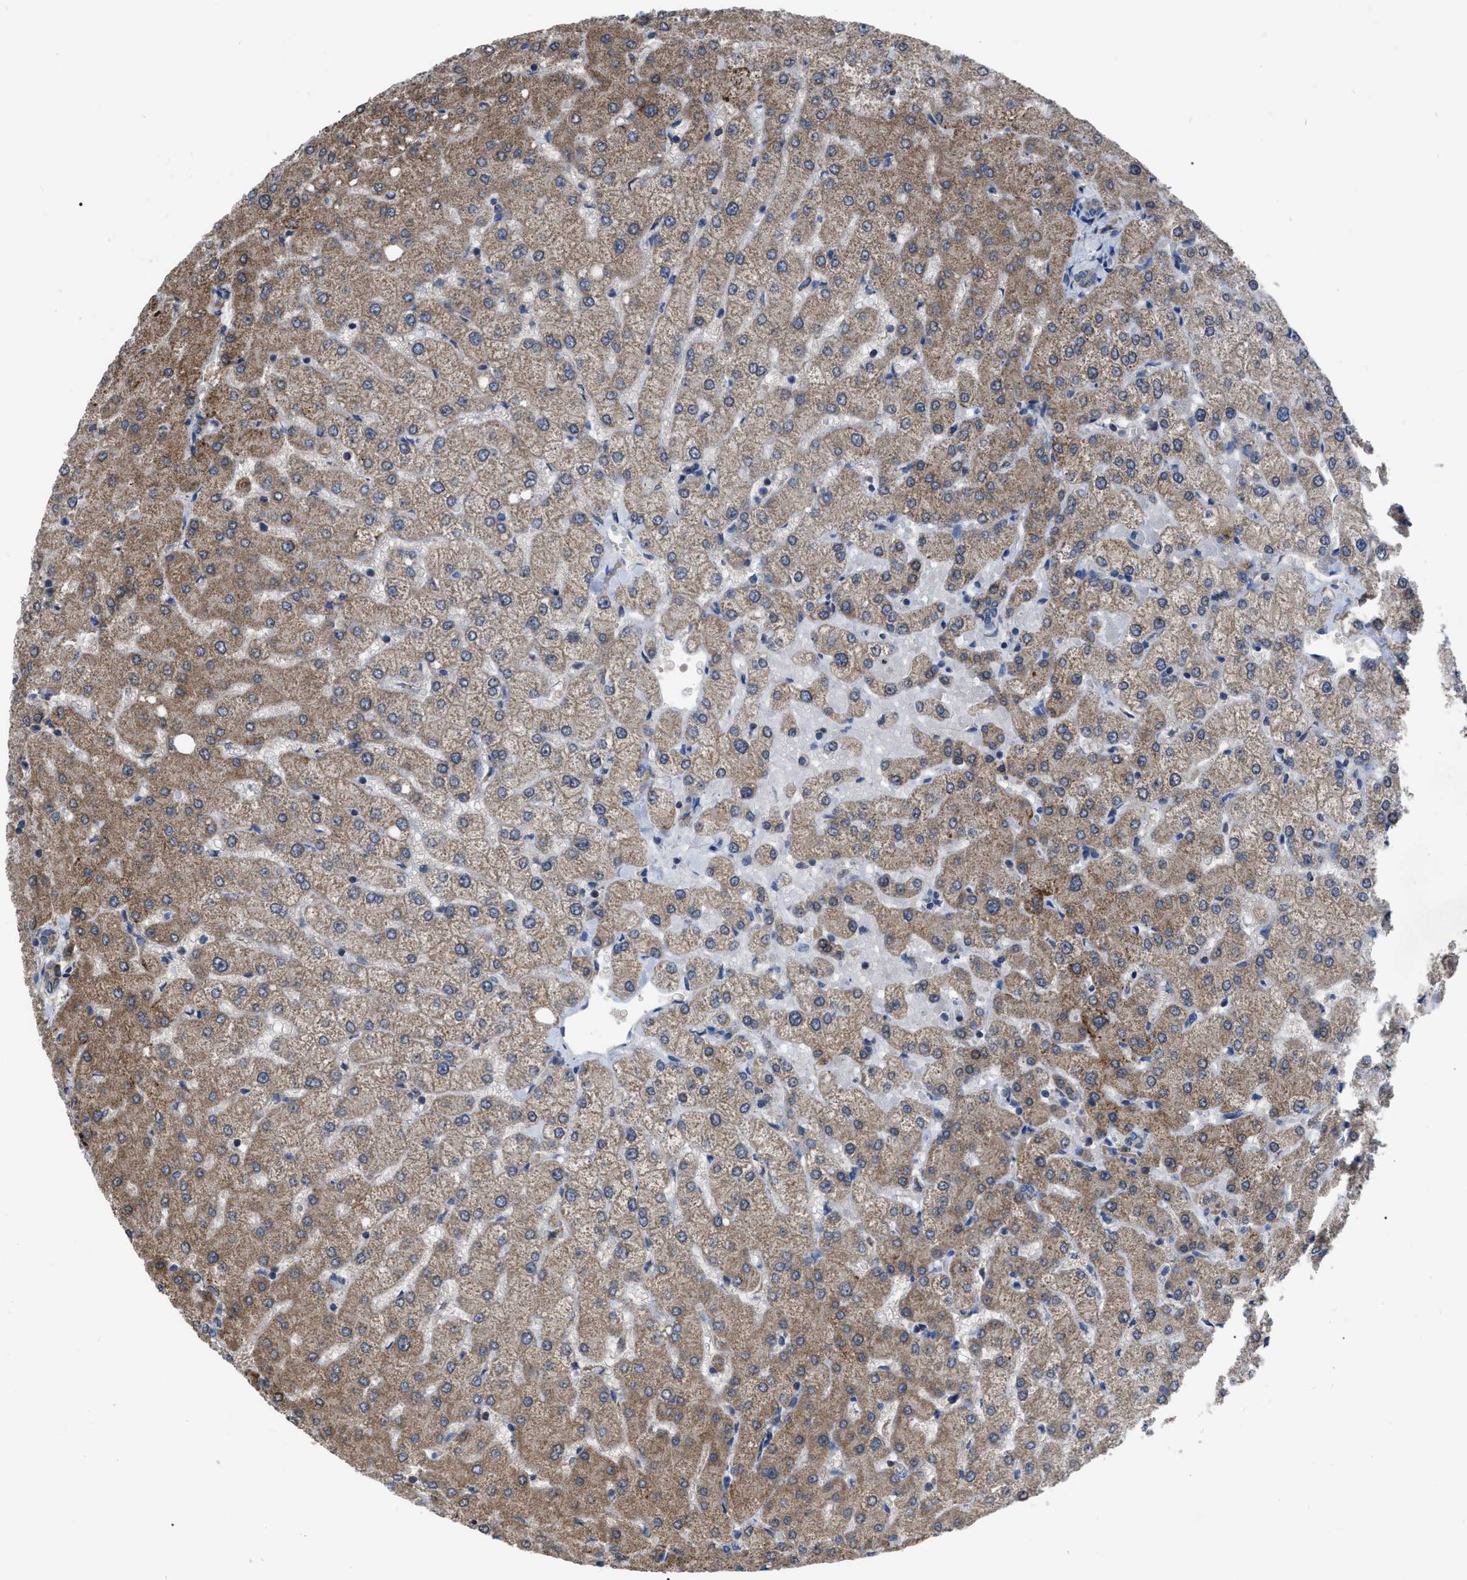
{"staining": {"intensity": "moderate", "quantity": "25%-75%", "location": "cytoplasmic/membranous"}, "tissue": "liver", "cell_type": "Cholangiocytes", "image_type": "normal", "snomed": [{"axis": "morphology", "description": "Normal tissue, NOS"}, {"axis": "topography", "description": "Liver"}], "caption": "High-power microscopy captured an immunohistochemistry (IHC) image of unremarkable liver, revealing moderate cytoplasmic/membranous positivity in approximately 25%-75% of cholangiocytes.", "gene": "DDX56", "patient": {"sex": "female", "age": 54}}